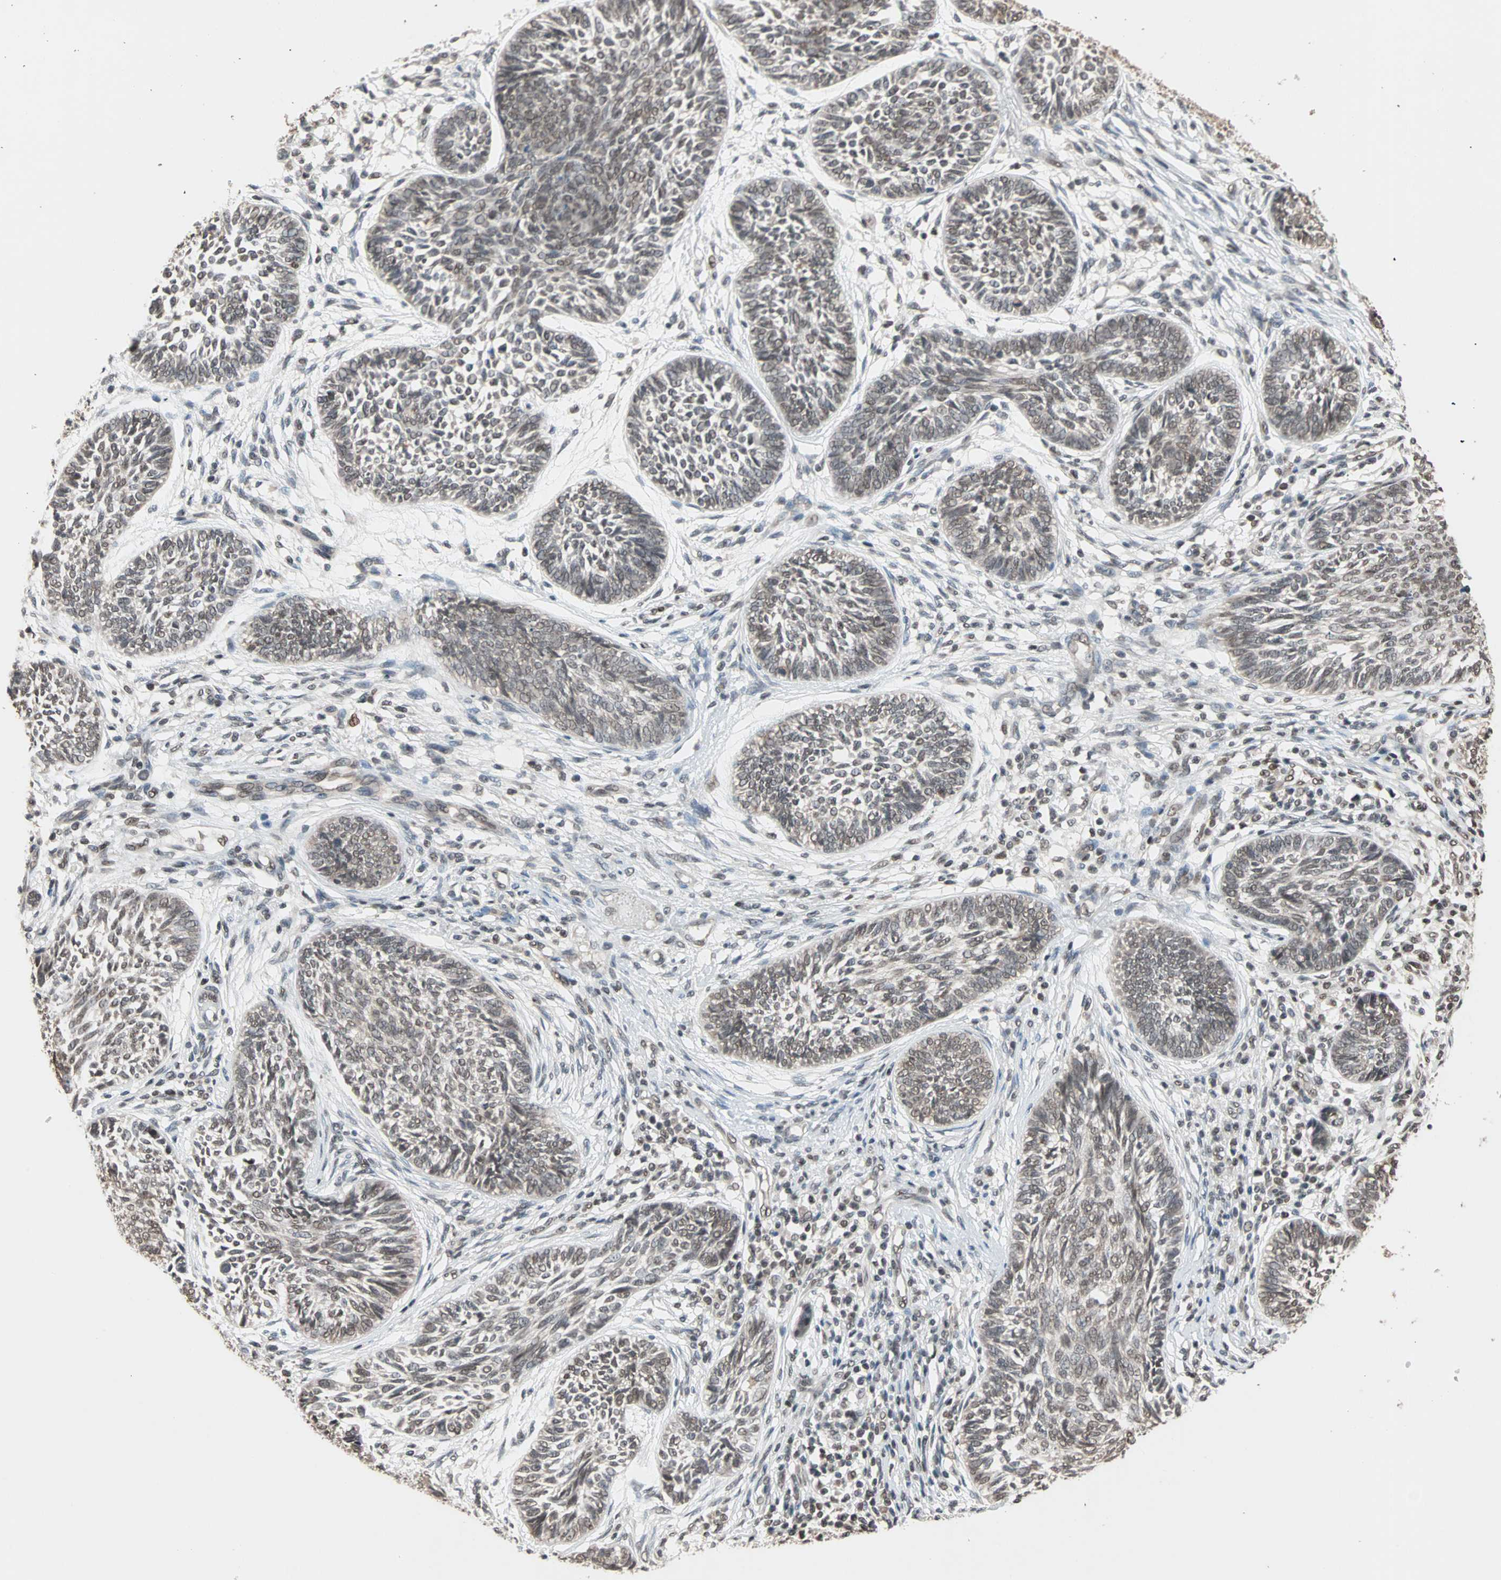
{"staining": {"intensity": "moderate", "quantity": ">75%", "location": "nuclear"}, "tissue": "skin cancer", "cell_type": "Tumor cells", "image_type": "cancer", "snomed": [{"axis": "morphology", "description": "Papilloma, NOS"}, {"axis": "morphology", "description": "Basal cell carcinoma"}, {"axis": "topography", "description": "Skin"}], "caption": "Skin cancer tissue reveals moderate nuclear positivity in about >75% of tumor cells", "gene": "DAZAP1", "patient": {"sex": "male", "age": 87}}